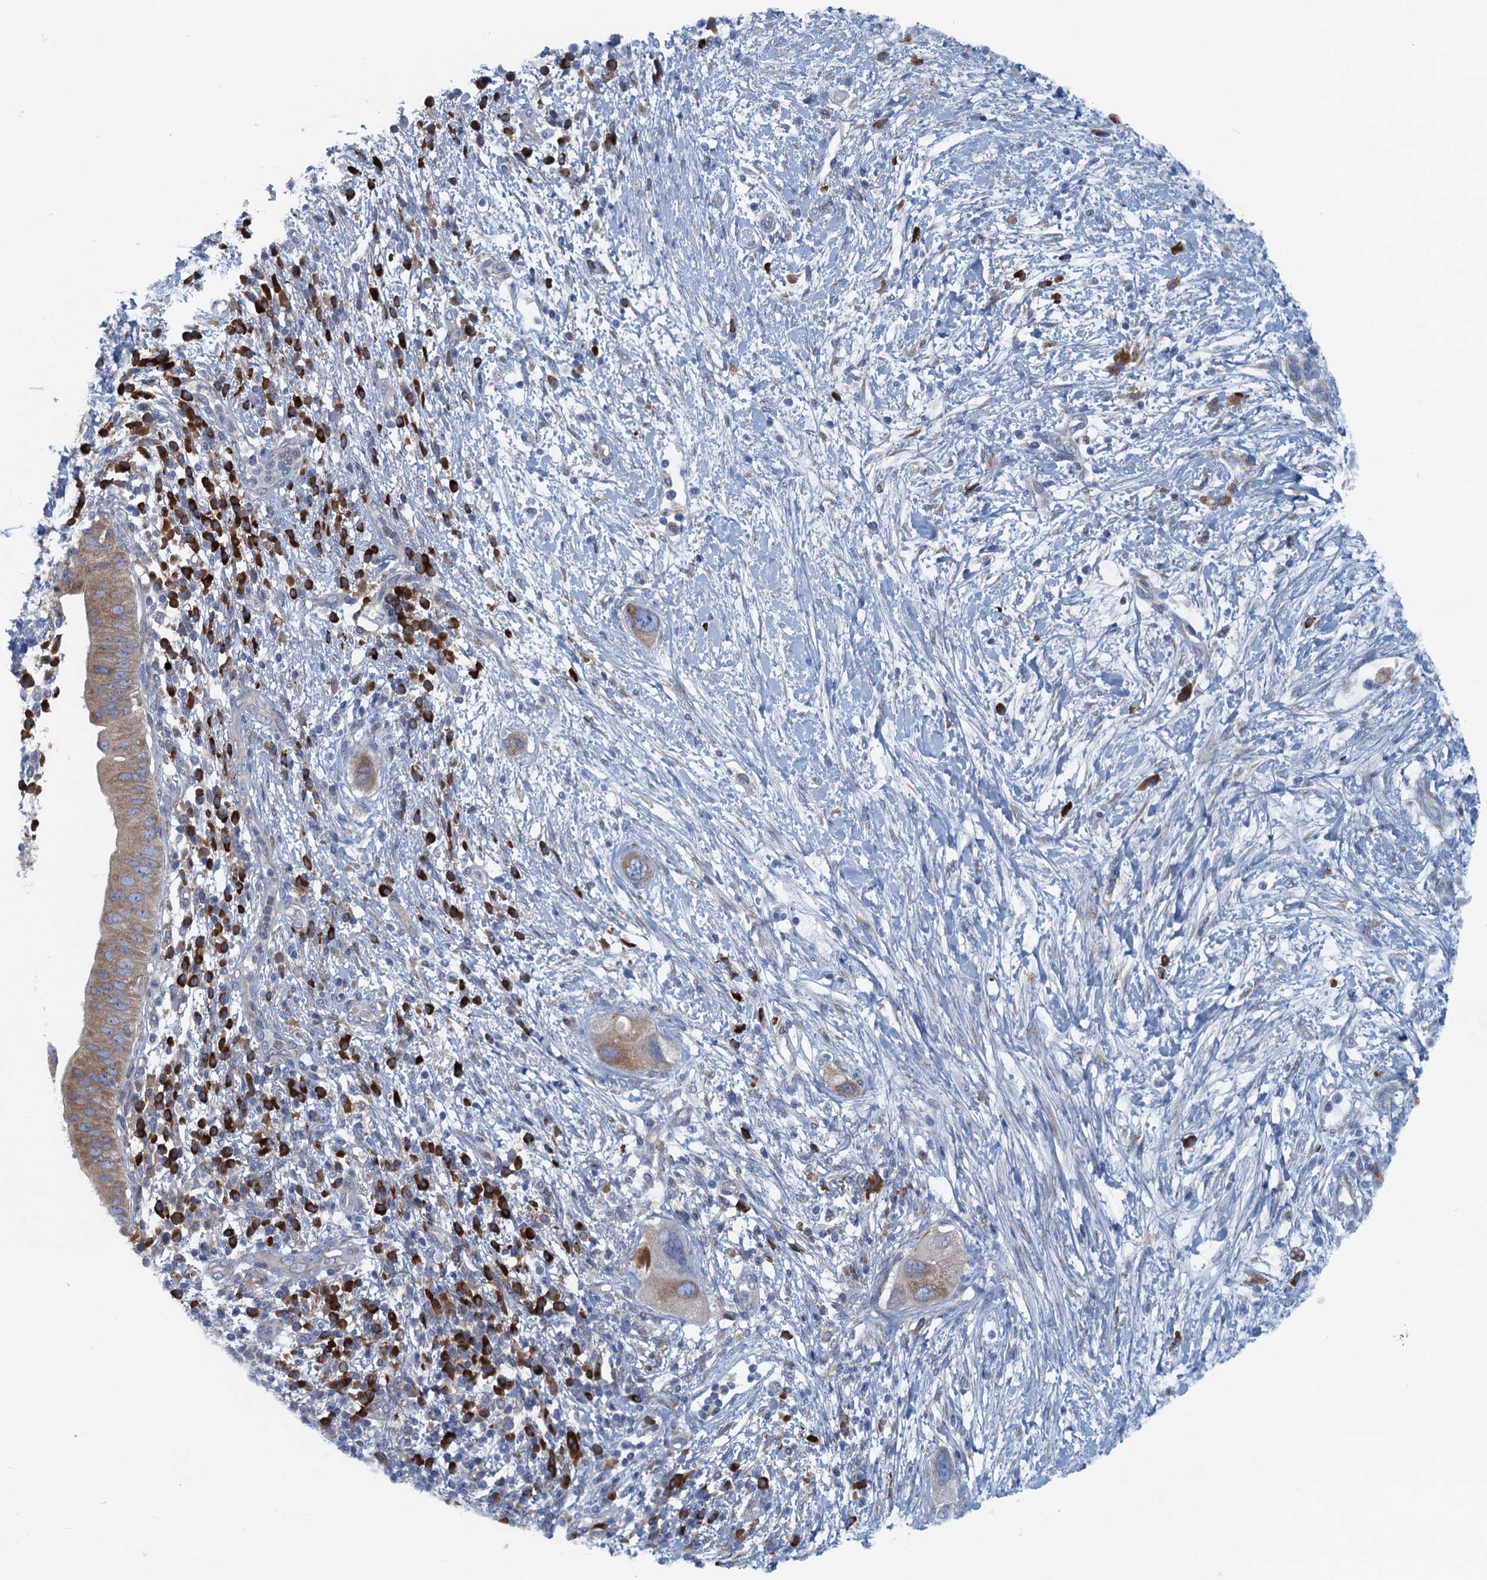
{"staining": {"intensity": "moderate", "quantity": ">75%", "location": "cytoplasmic/membranous"}, "tissue": "pancreatic cancer", "cell_type": "Tumor cells", "image_type": "cancer", "snomed": [{"axis": "morphology", "description": "Adenocarcinoma, NOS"}, {"axis": "topography", "description": "Pancreas"}], "caption": "The immunohistochemical stain labels moderate cytoplasmic/membranous expression in tumor cells of pancreatic adenocarcinoma tissue.", "gene": "MYDGF", "patient": {"sex": "male", "age": 68}}